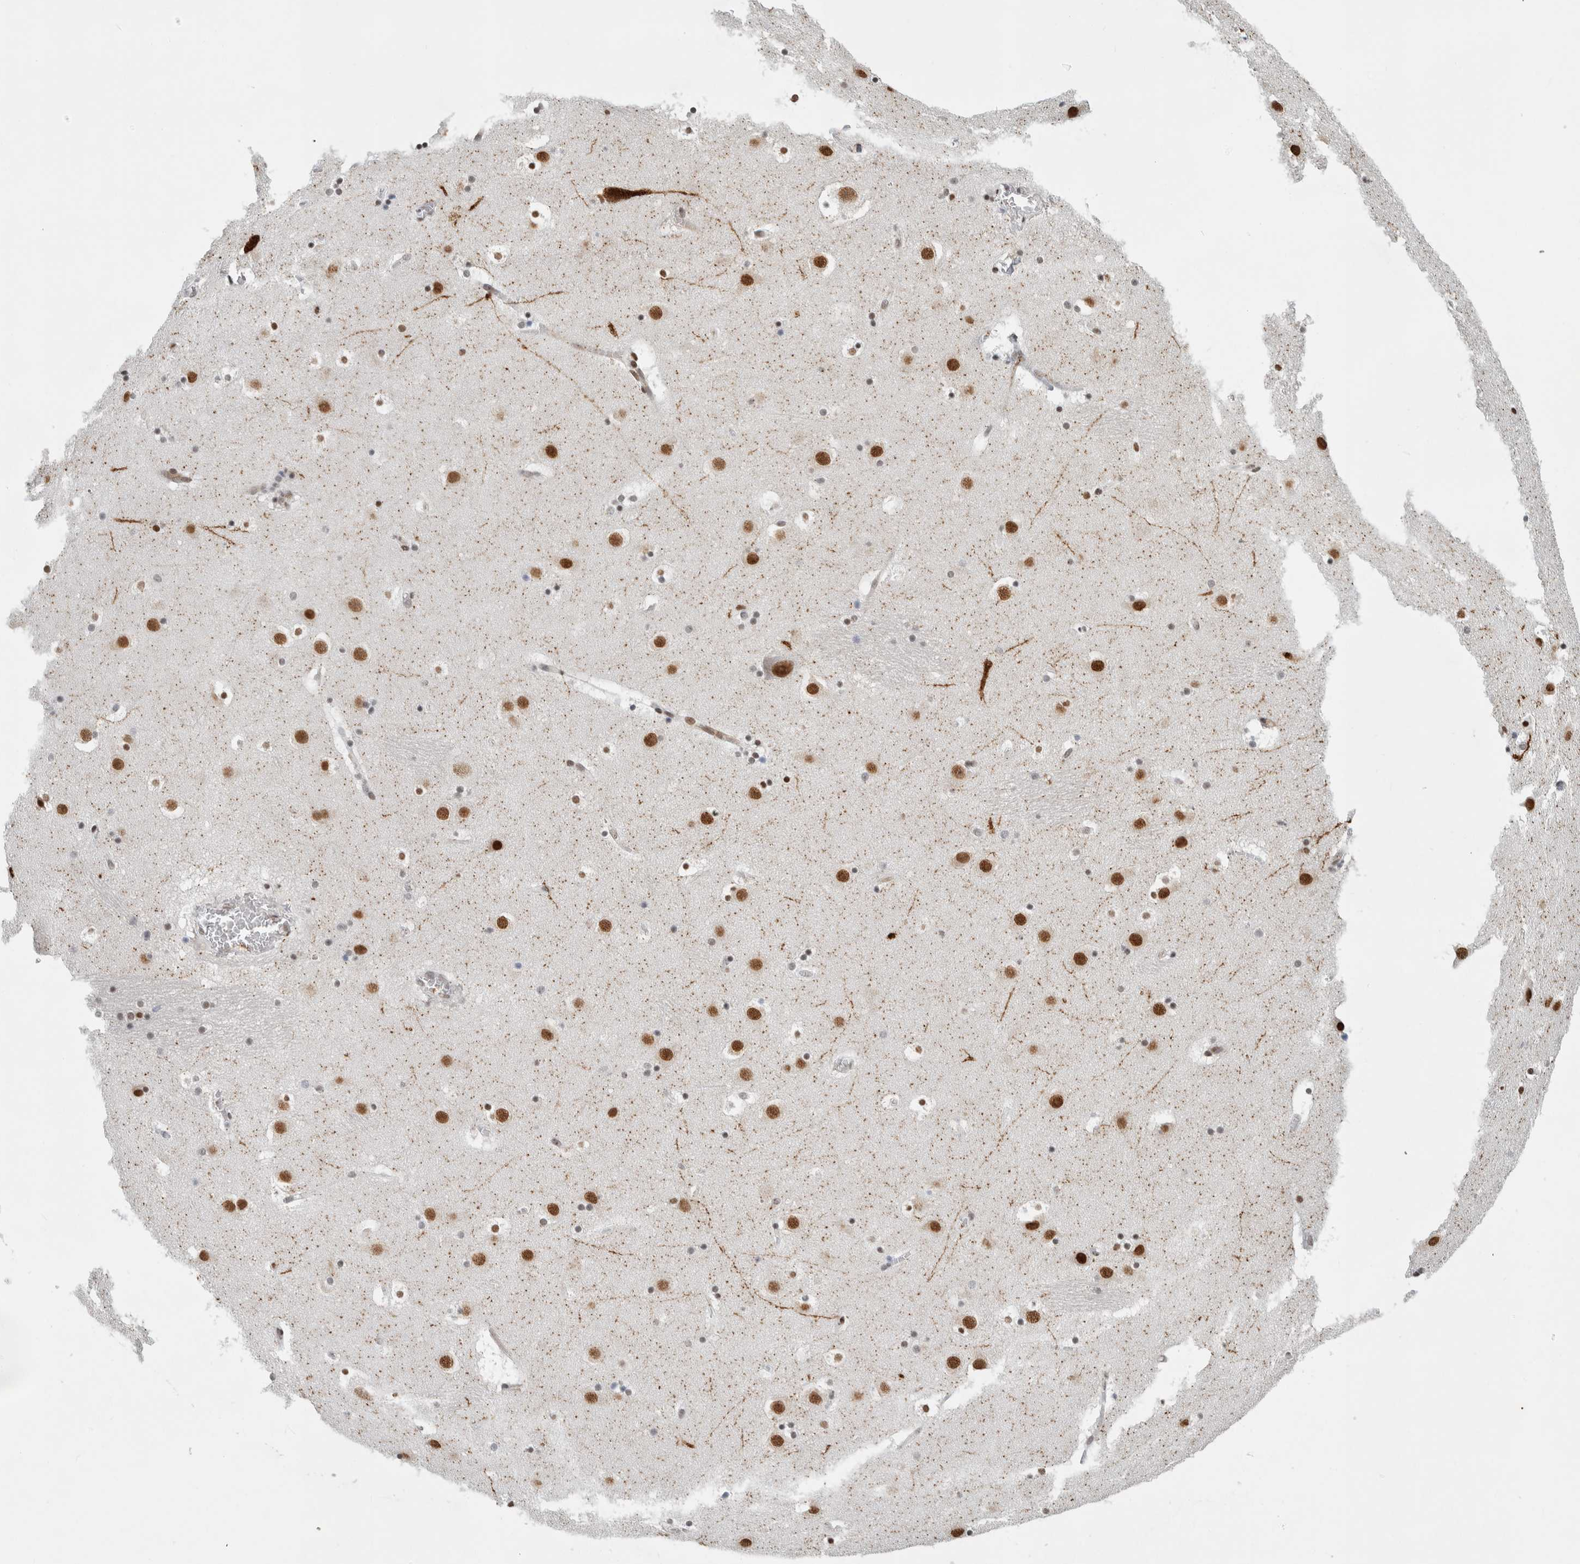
{"staining": {"intensity": "moderate", "quantity": "25%-75%", "location": "nuclear"}, "tissue": "caudate", "cell_type": "Glial cells", "image_type": "normal", "snomed": [{"axis": "morphology", "description": "Normal tissue, NOS"}, {"axis": "topography", "description": "Lateral ventricle wall"}], "caption": "A medium amount of moderate nuclear positivity is seen in approximately 25%-75% of glial cells in normal caudate. The staining was performed using DAB (3,3'-diaminobenzidine), with brown indicating positive protein expression. Nuclei are stained blue with hematoxylin.", "gene": "HNRNPR", "patient": {"sex": "male", "age": 45}}